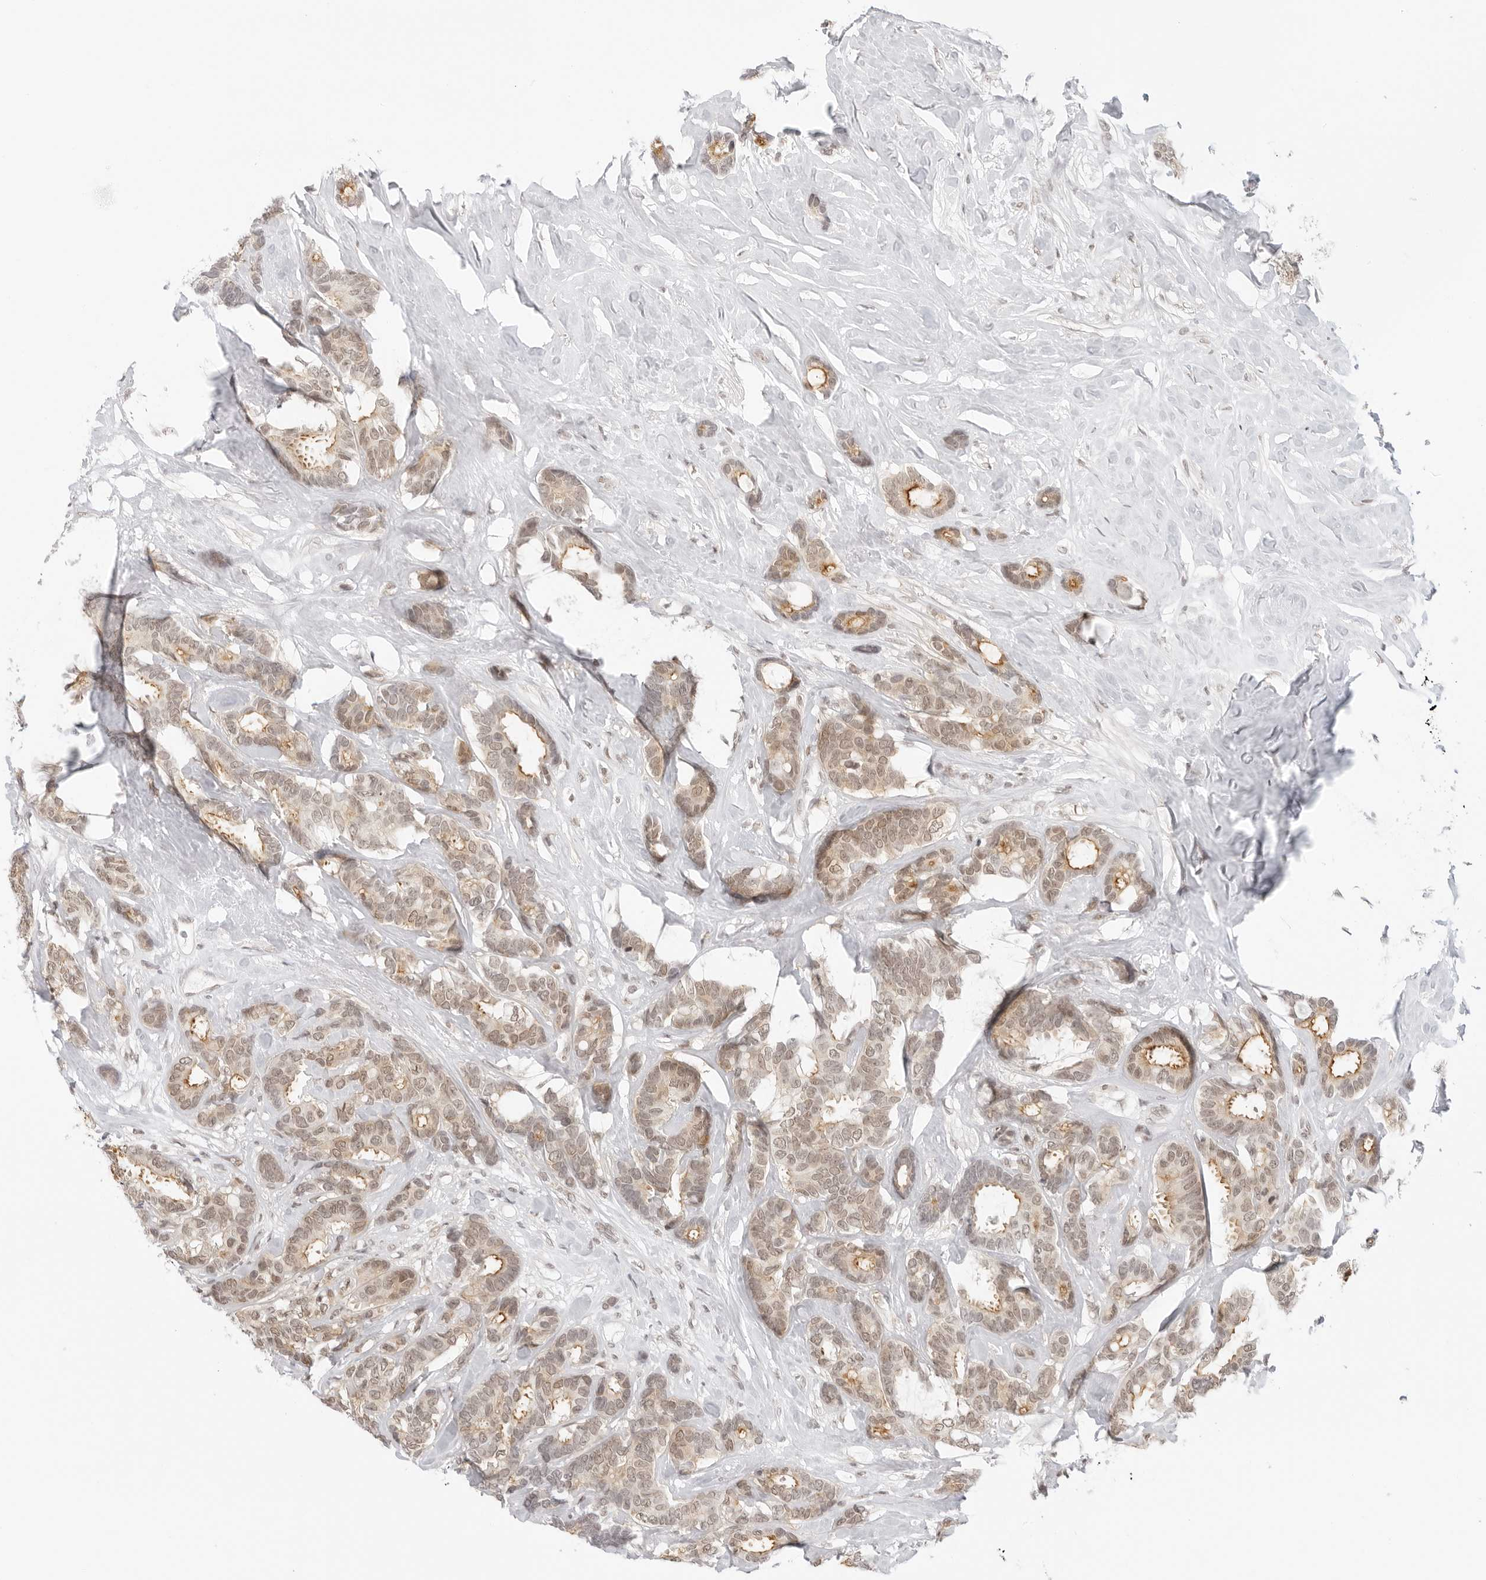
{"staining": {"intensity": "moderate", "quantity": ">75%", "location": "cytoplasmic/membranous,nuclear"}, "tissue": "breast cancer", "cell_type": "Tumor cells", "image_type": "cancer", "snomed": [{"axis": "morphology", "description": "Duct carcinoma"}, {"axis": "topography", "description": "Breast"}], "caption": "A brown stain labels moderate cytoplasmic/membranous and nuclear expression of a protein in invasive ductal carcinoma (breast) tumor cells.", "gene": "TCIM", "patient": {"sex": "female", "age": 87}}